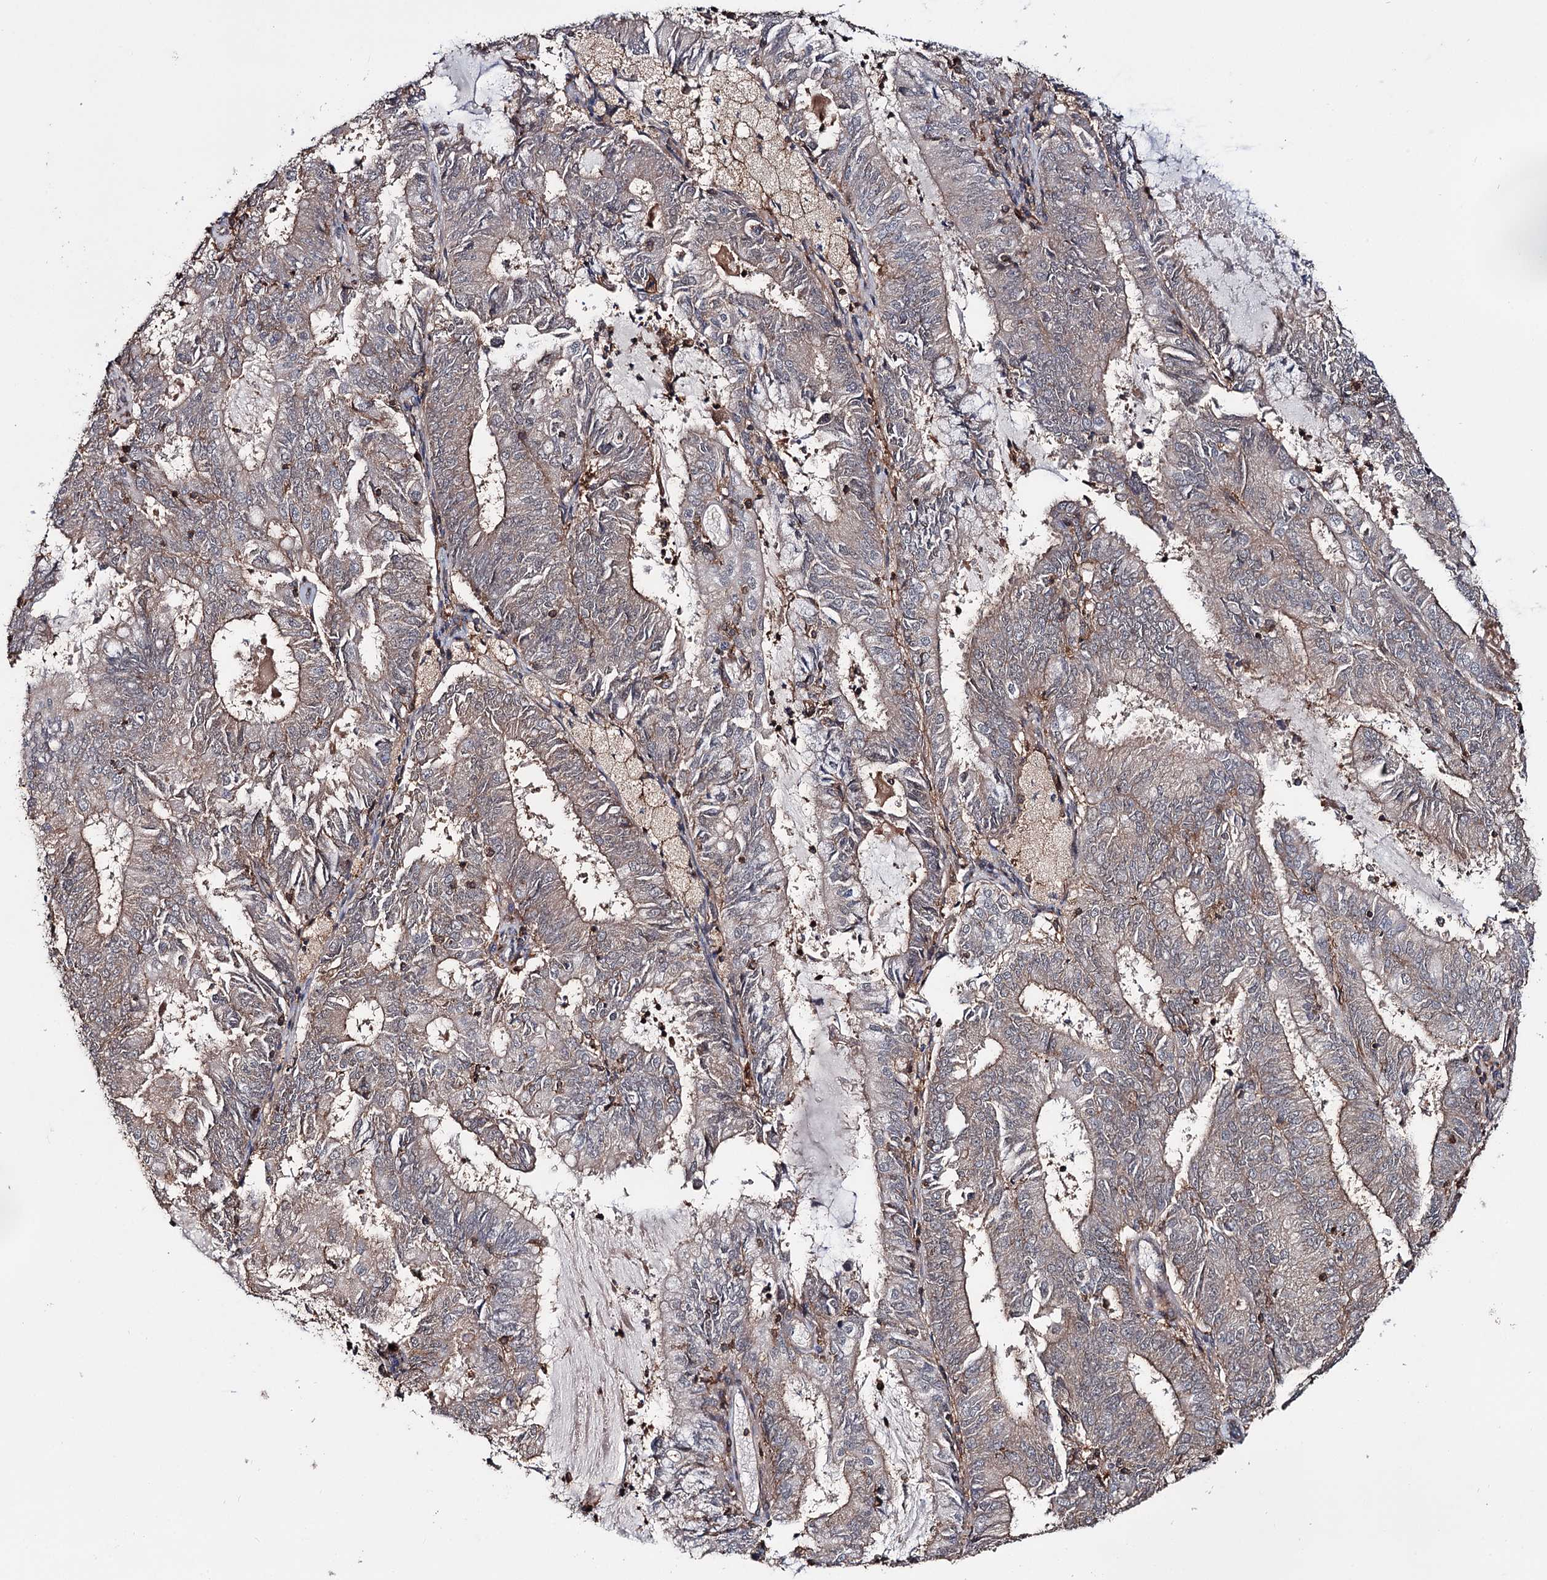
{"staining": {"intensity": "weak", "quantity": "25%-75%", "location": "cytoplasmic/membranous"}, "tissue": "endometrial cancer", "cell_type": "Tumor cells", "image_type": "cancer", "snomed": [{"axis": "morphology", "description": "Adenocarcinoma, NOS"}, {"axis": "topography", "description": "Endometrium"}], "caption": "Immunohistochemical staining of human endometrial adenocarcinoma exhibits weak cytoplasmic/membranous protein positivity in approximately 25%-75% of tumor cells.", "gene": "GRIP1", "patient": {"sex": "female", "age": 57}}